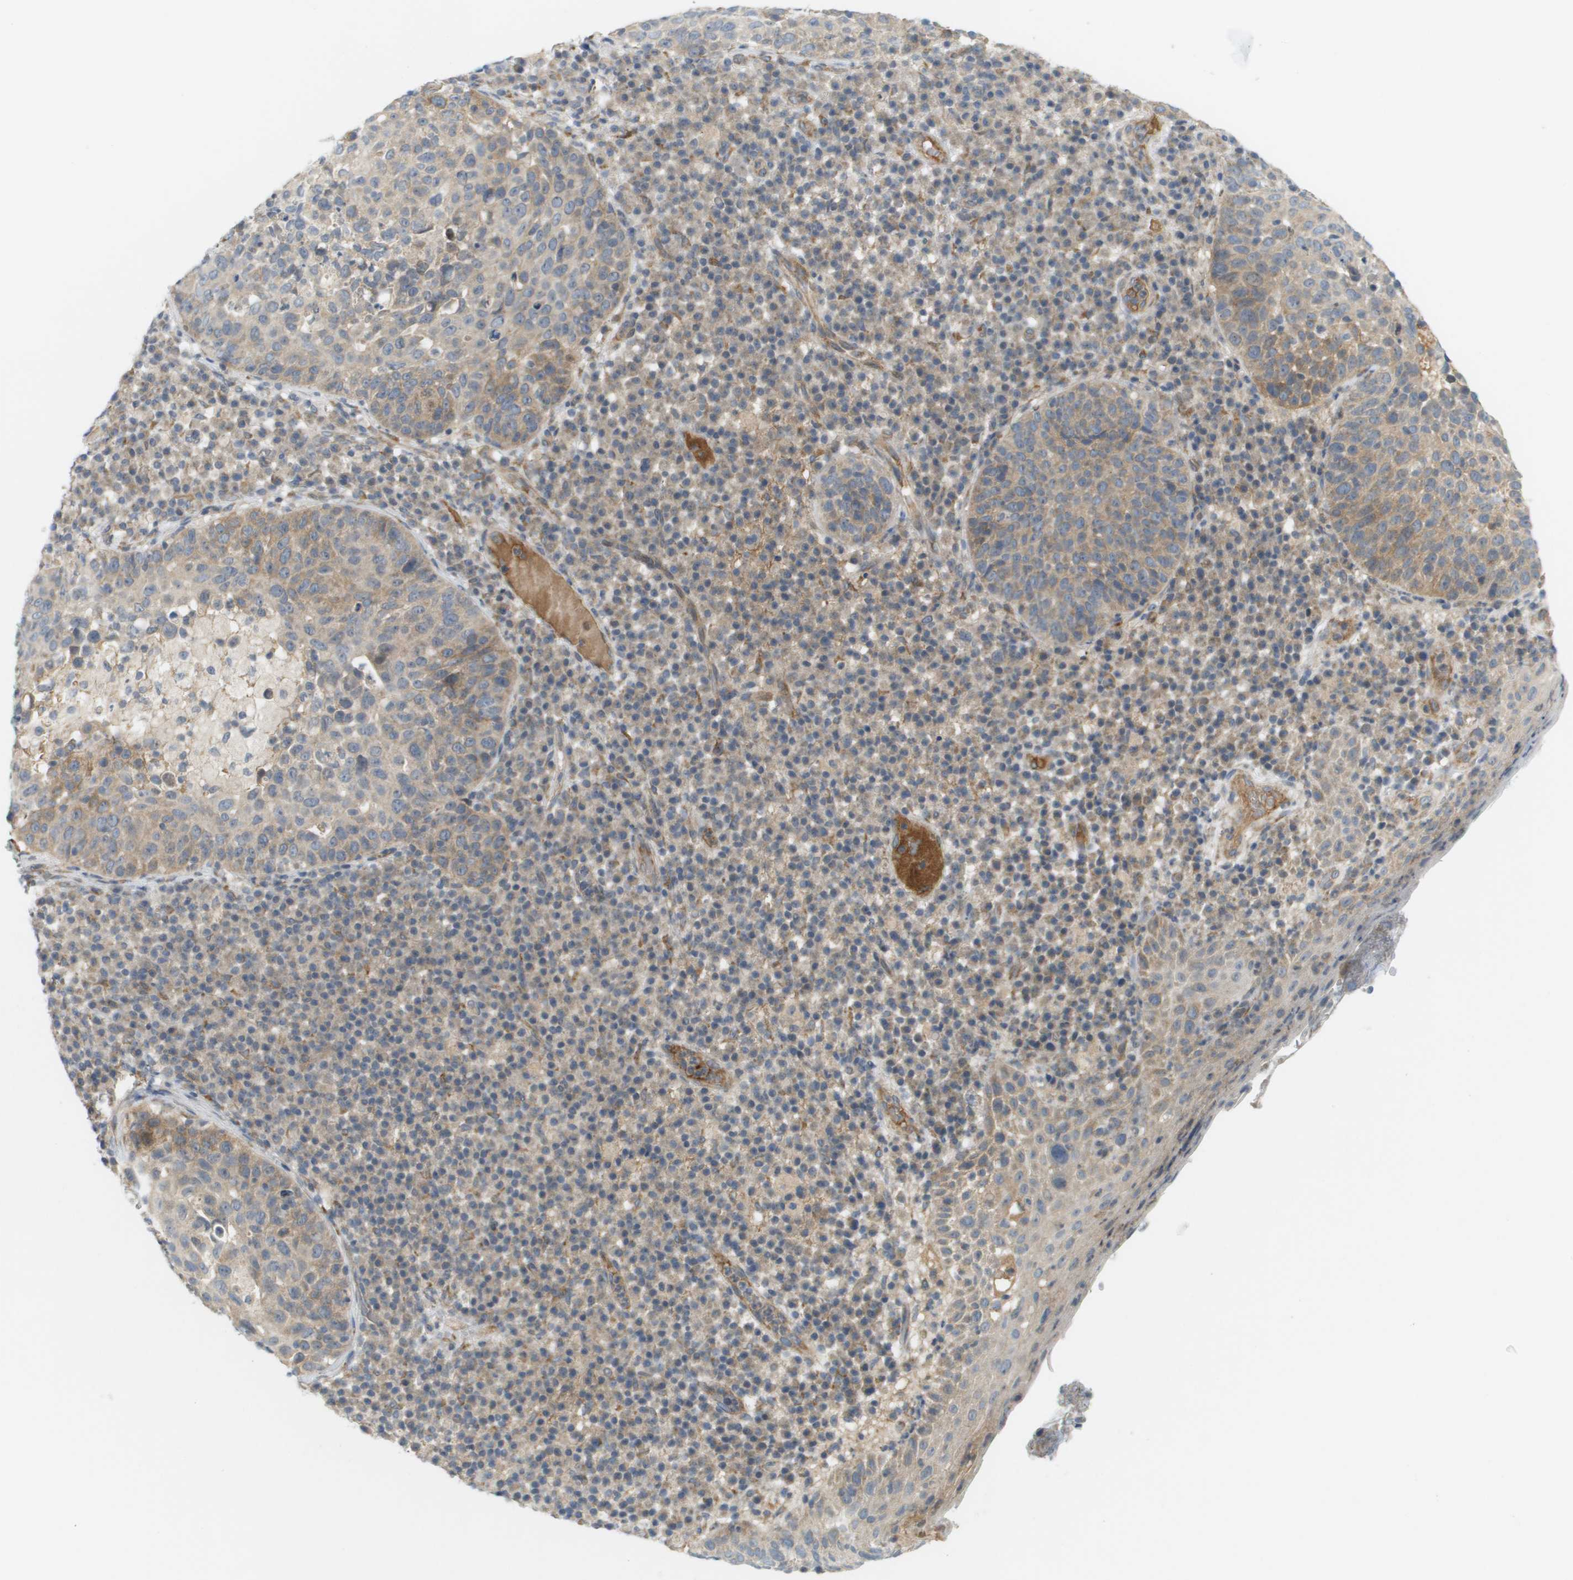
{"staining": {"intensity": "moderate", "quantity": "25%-75%", "location": "cytoplasmic/membranous"}, "tissue": "skin cancer", "cell_type": "Tumor cells", "image_type": "cancer", "snomed": [{"axis": "morphology", "description": "Squamous cell carcinoma in situ, NOS"}, {"axis": "morphology", "description": "Squamous cell carcinoma, NOS"}, {"axis": "topography", "description": "Skin"}], "caption": "Immunohistochemical staining of human skin squamous cell carcinoma in situ exhibits moderate cytoplasmic/membranous protein staining in approximately 25%-75% of tumor cells. Immunohistochemistry stains the protein in brown and the nuclei are stained blue.", "gene": "PROC", "patient": {"sex": "male", "age": 93}}